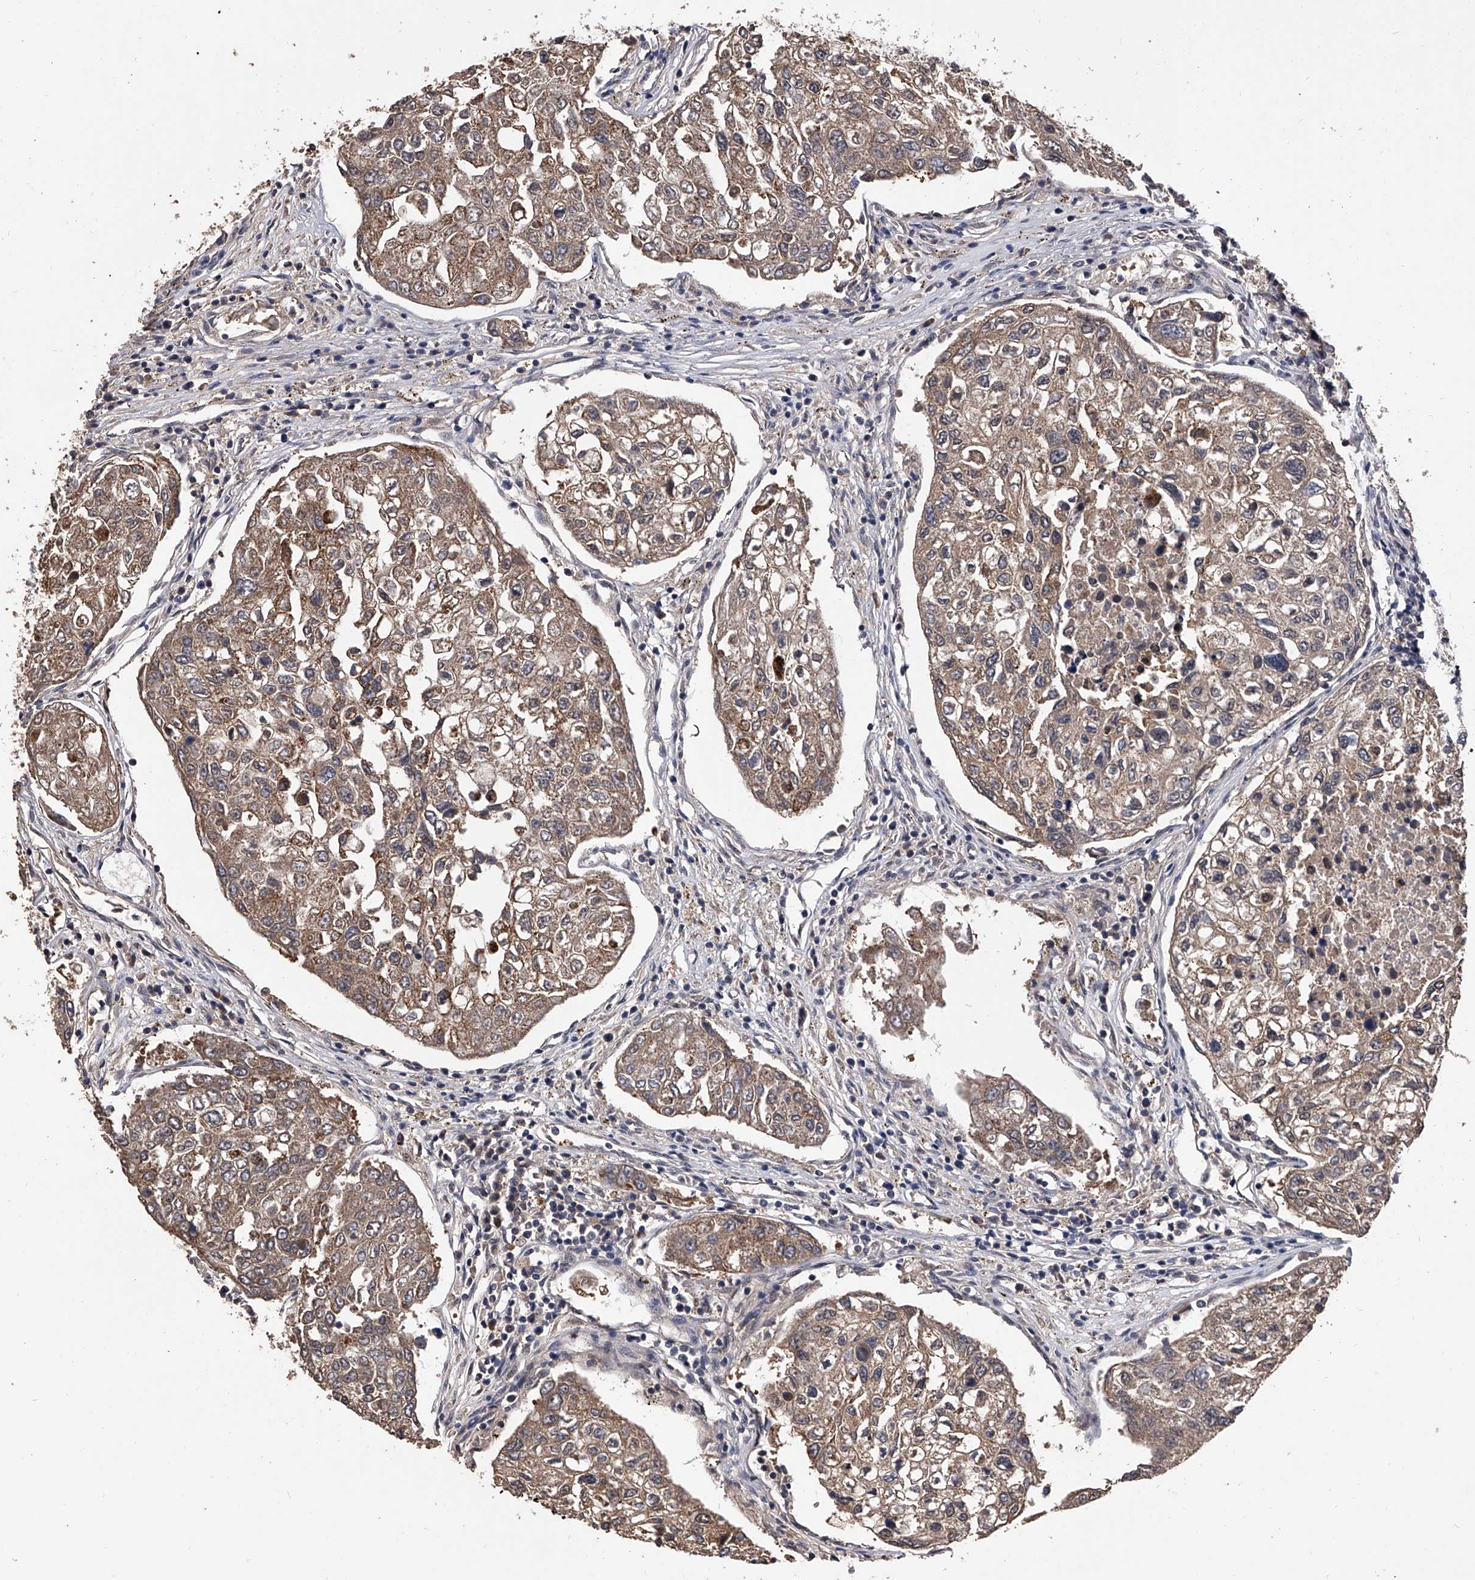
{"staining": {"intensity": "moderate", "quantity": ">75%", "location": "cytoplasmic/membranous"}, "tissue": "urothelial cancer", "cell_type": "Tumor cells", "image_type": "cancer", "snomed": [{"axis": "morphology", "description": "Urothelial carcinoma, High grade"}, {"axis": "topography", "description": "Lymph node"}, {"axis": "topography", "description": "Urinary bladder"}], "caption": "This image displays immunohistochemistry staining of human urothelial cancer, with medium moderate cytoplasmic/membranous positivity in approximately >75% of tumor cells.", "gene": "EFCAB7", "patient": {"sex": "male", "age": 51}}